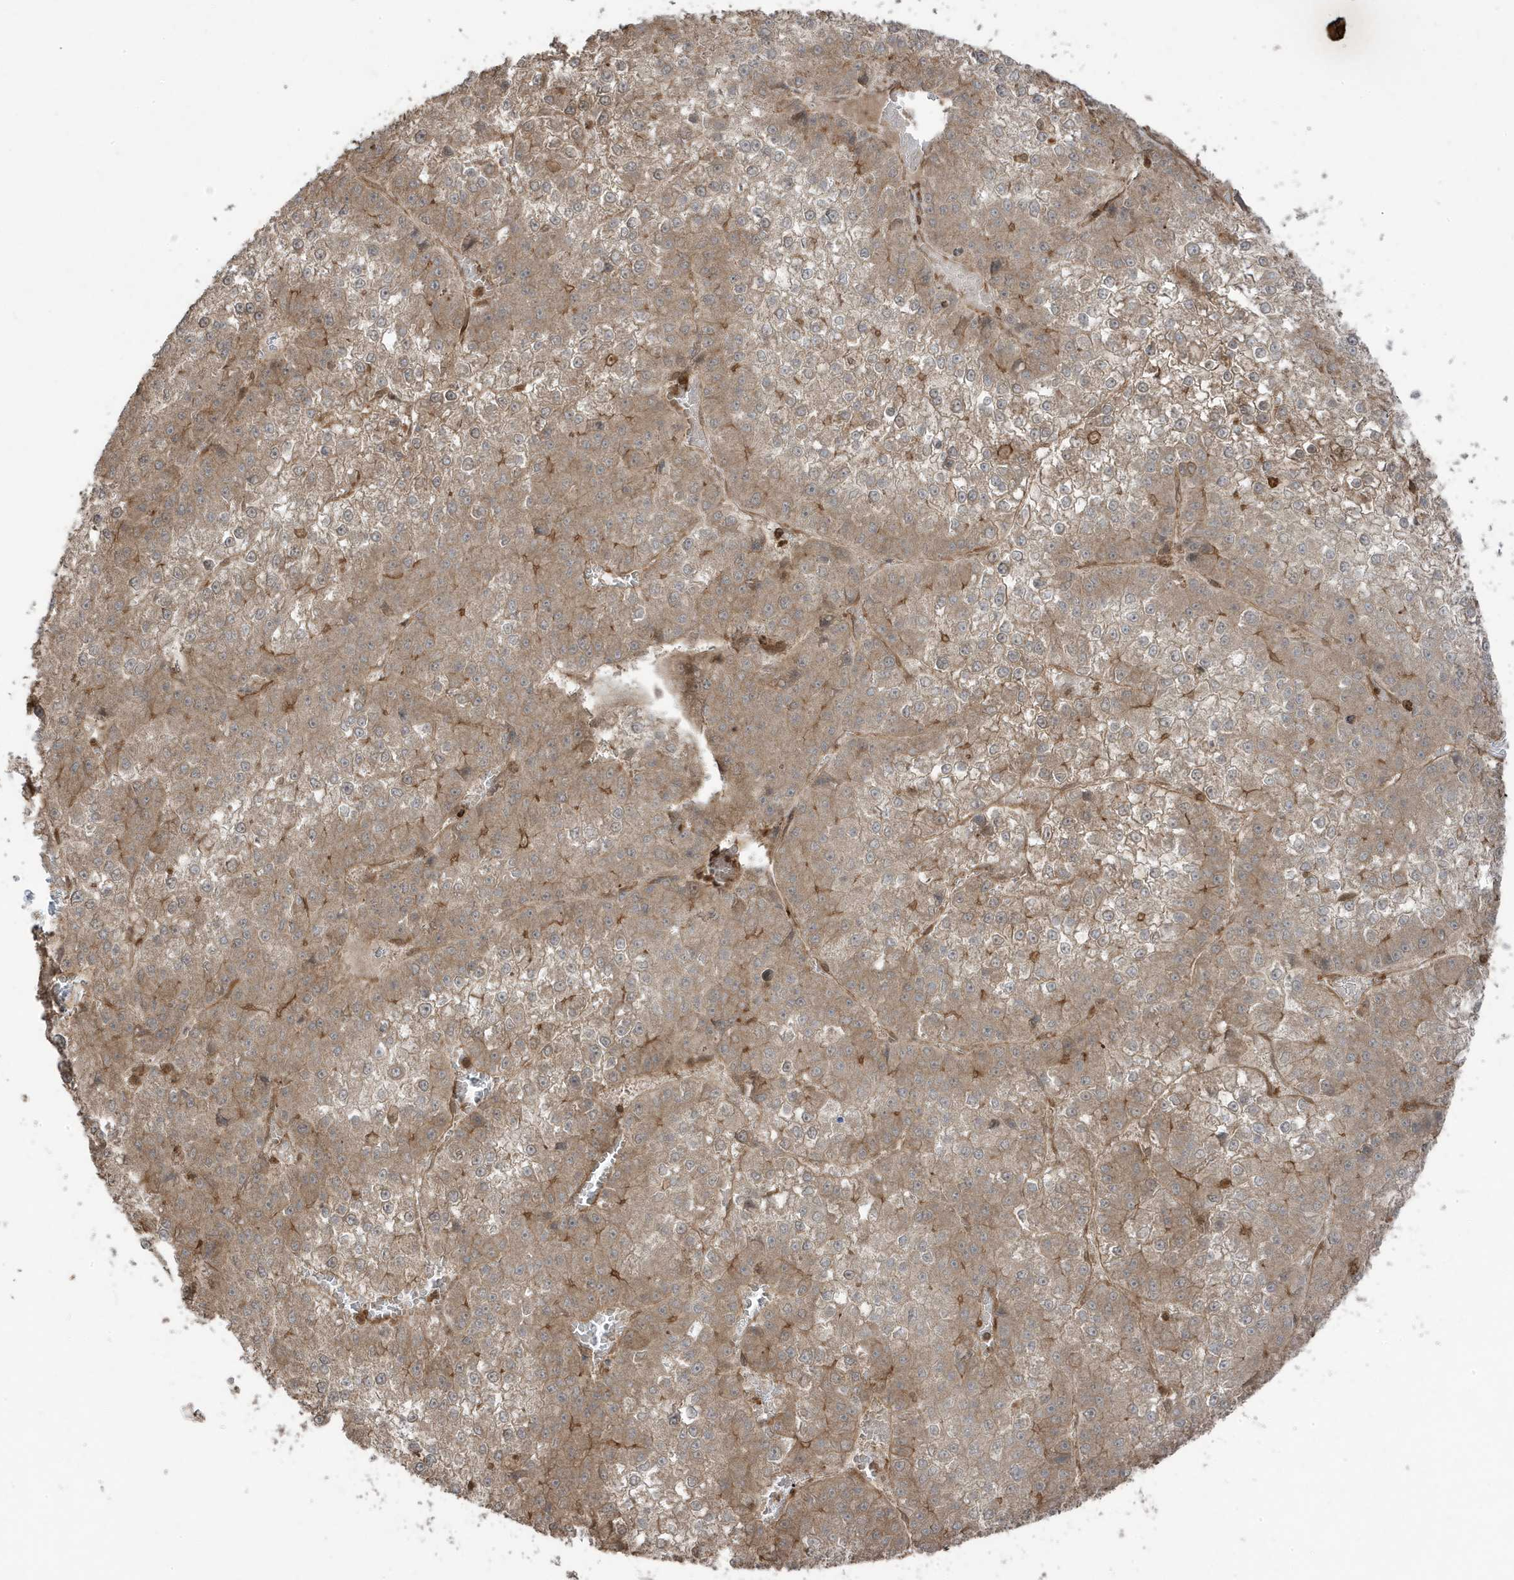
{"staining": {"intensity": "weak", "quantity": "25%-75%", "location": "cytoplasmic/membranous"}, "tissue": "liver cancer", "cell_type": "Tumor cells", "image_type": "cancer", "snomed": [{"axis": "morphology", "description": "Carcinoma, Hepatocellular, NOS"}, {"axis": "topography", "description": "Liver"}], "caption": "This micrograph displays immunohistochemistry (IHC) staining of human liver cancer (hepatocellular carcinoma), with low weak cytoplasmic/membranous staining in approximately 25%-75% of tumor cells.", "gene": "ASAP1", "patient": {"sex": "female", "age": 73}}